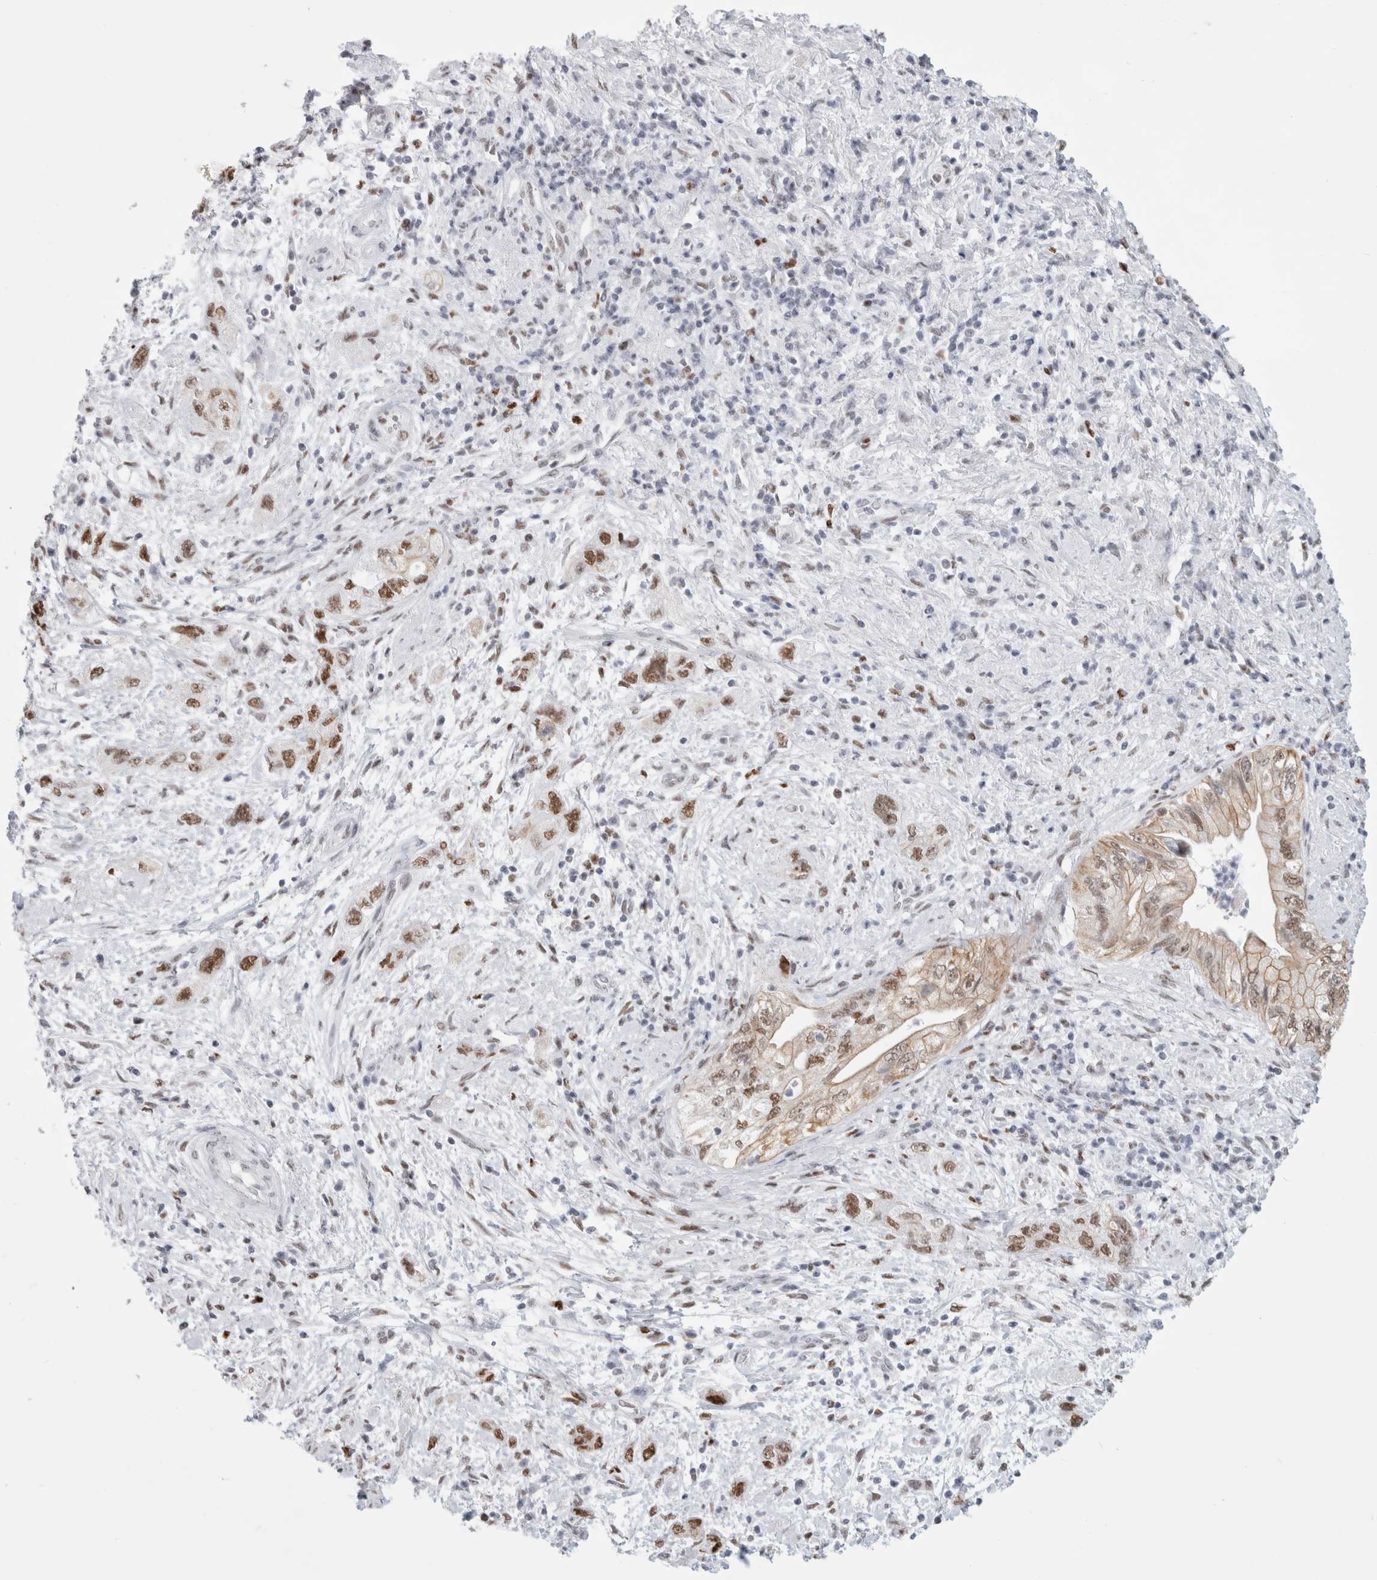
{"staining": {"intensity": "moderate", "quantity": ">75%", "location": "nuclear"}, "tissue": "pancreatic cancer", "cell_type": "Tumor cells", "image_type": "cancer", "snomed": [{"axis": "morphology", "description": "Adenocarcinoma, NOS"}, {"axis": "topography", "description": "Pancreas"}], "caption": "This is a photomicrograph of IHC staining of adenocarcinoma (pancreatic), which shows moderate positivity in the nuclear of tumor cells.", "gene": "SMARCC1", "patient": {"sex": "female", "age": 73}}